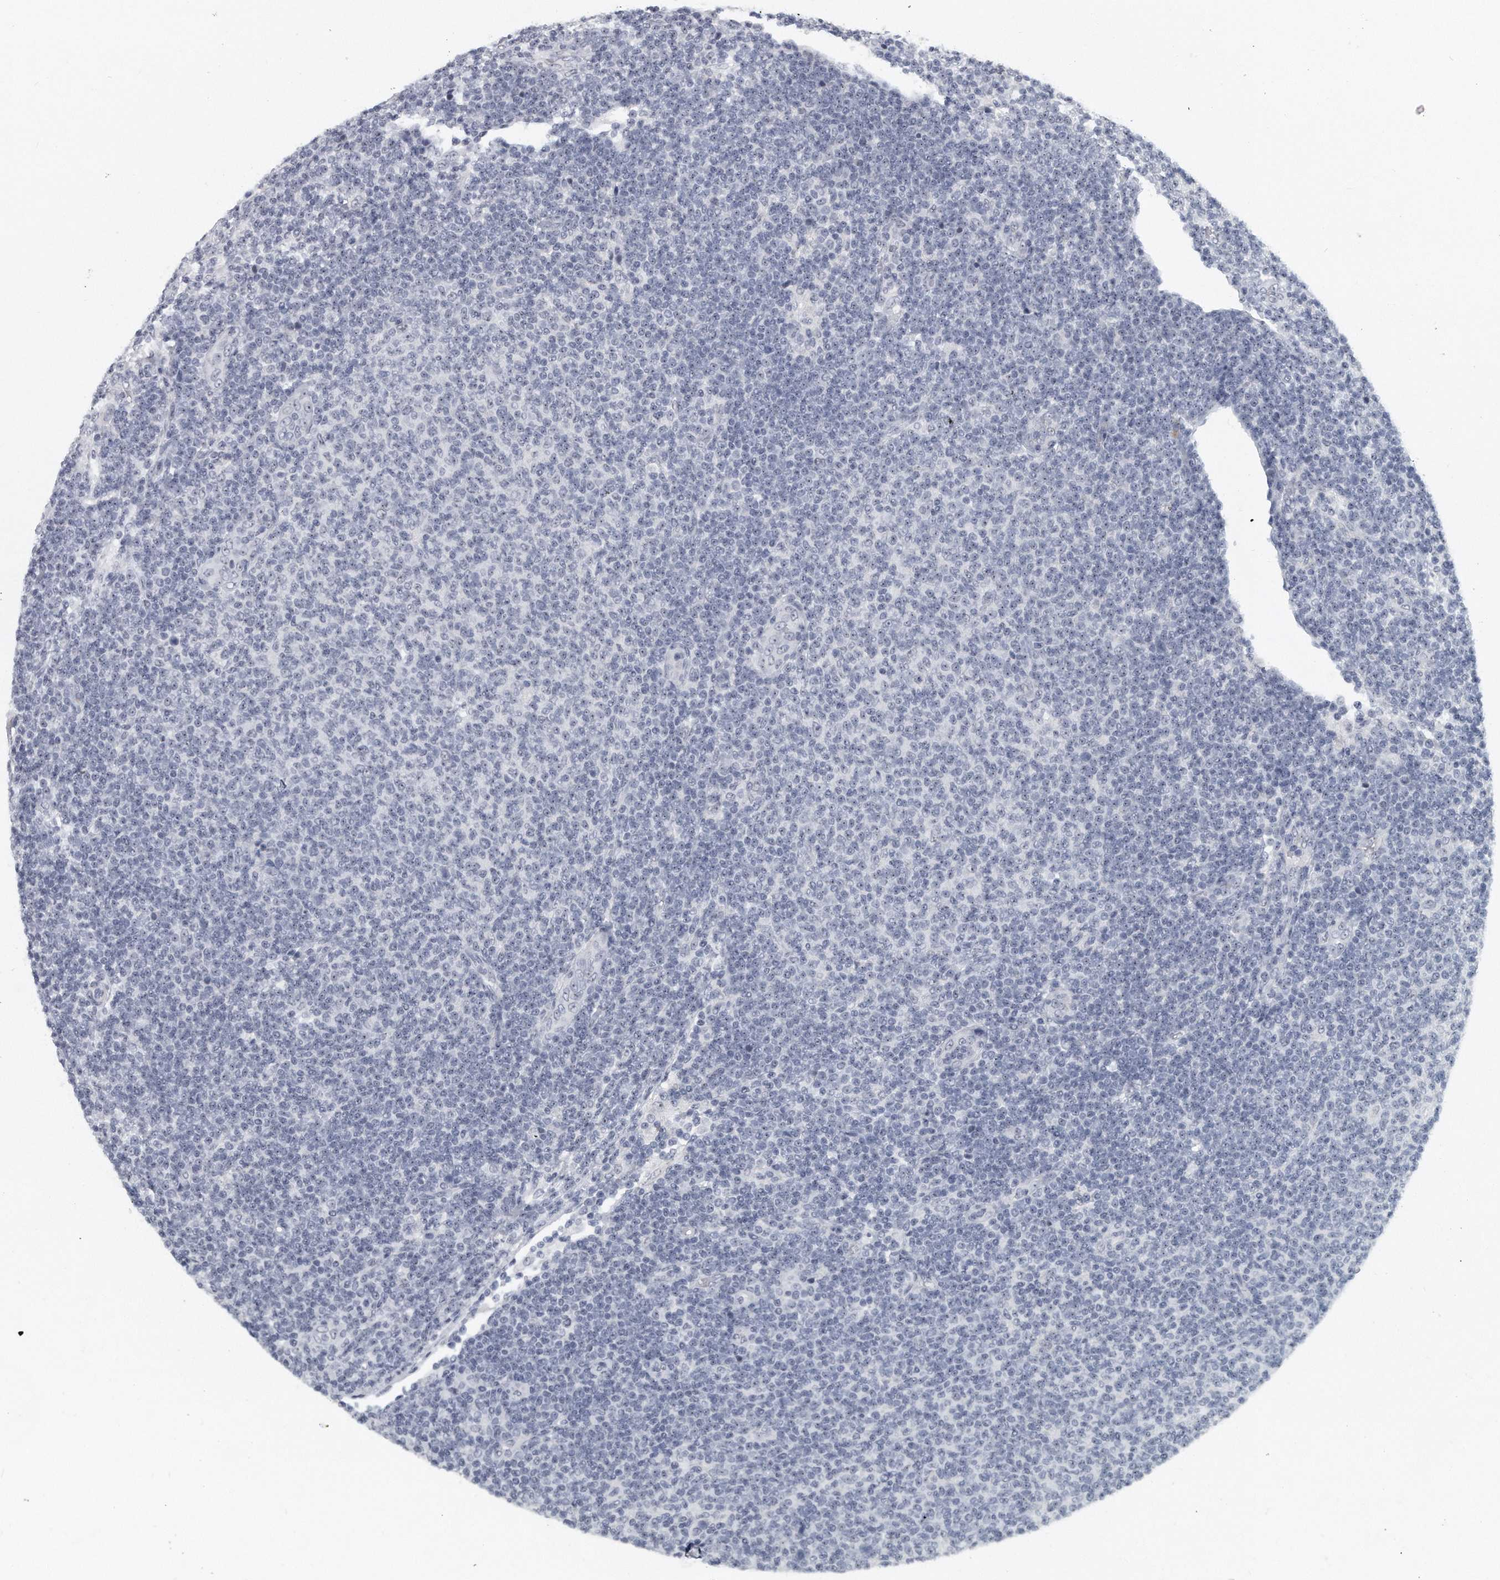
{"staining": {"intensity": "negative", "quantity": "none", "location": "none"}, "tissue": "lymphoma", "cell_type": "Tumor cells", "image_type": "cancer", "snomed": [{"axis": "morphology", "description": "Malignant lymphoma, non-Hodgkin's type, Low grade"}, {"axis": "topography", "description": "Lymph node"}], "caption": "Tumor cells are negative for protein expression in human low-grade malignant lymphoma, non-Hodgkin's type.", "gene": "TFCP2L1", "patient": {"sex": "male", "age": 66}}